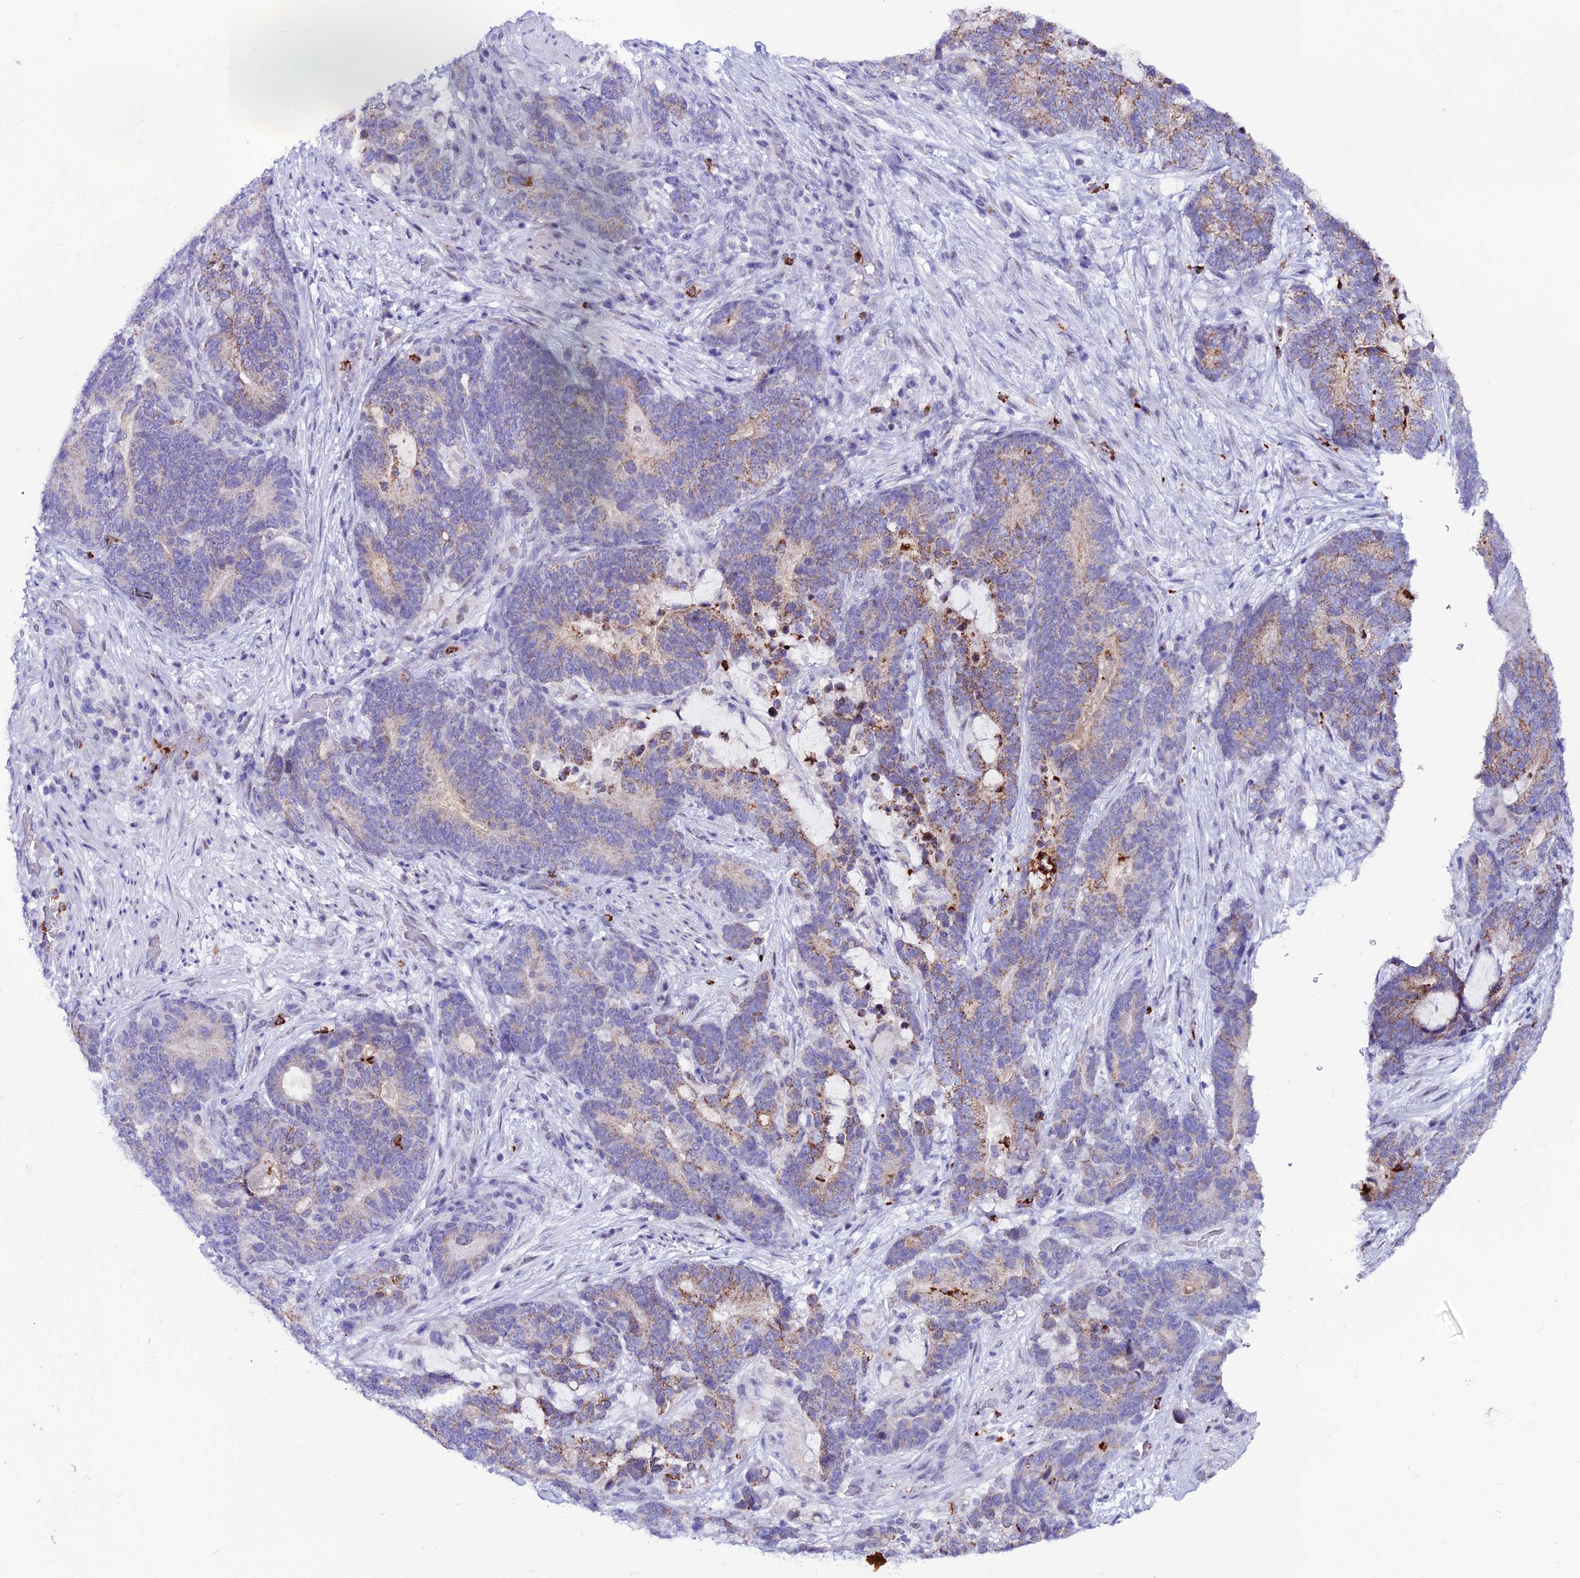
{"staining": {"intensity": "moderate", "quantity": "25%-75%", "location": "cytoplasmic/membranous"}, "tissue": "stomach cancer", "cell_type": "Tumor cells", "image_type": "cancer", "snomed": [{"axis": "morphology", "description": "Normal tissue, NOS"}, {"axis": "morphology", "description": "Adenocarcinoma, NOS"}, {"axis": "topography", "description": "Stomach"}], "caption": "The micrograph demonstrates a brown stain indicating the presence of a protein in the cytoplasmic/membranous of tumor cells in adenocarcinoma (stomach).", "gene": "MFSD2B", "patient": {"sex": "female", "age": 64}}